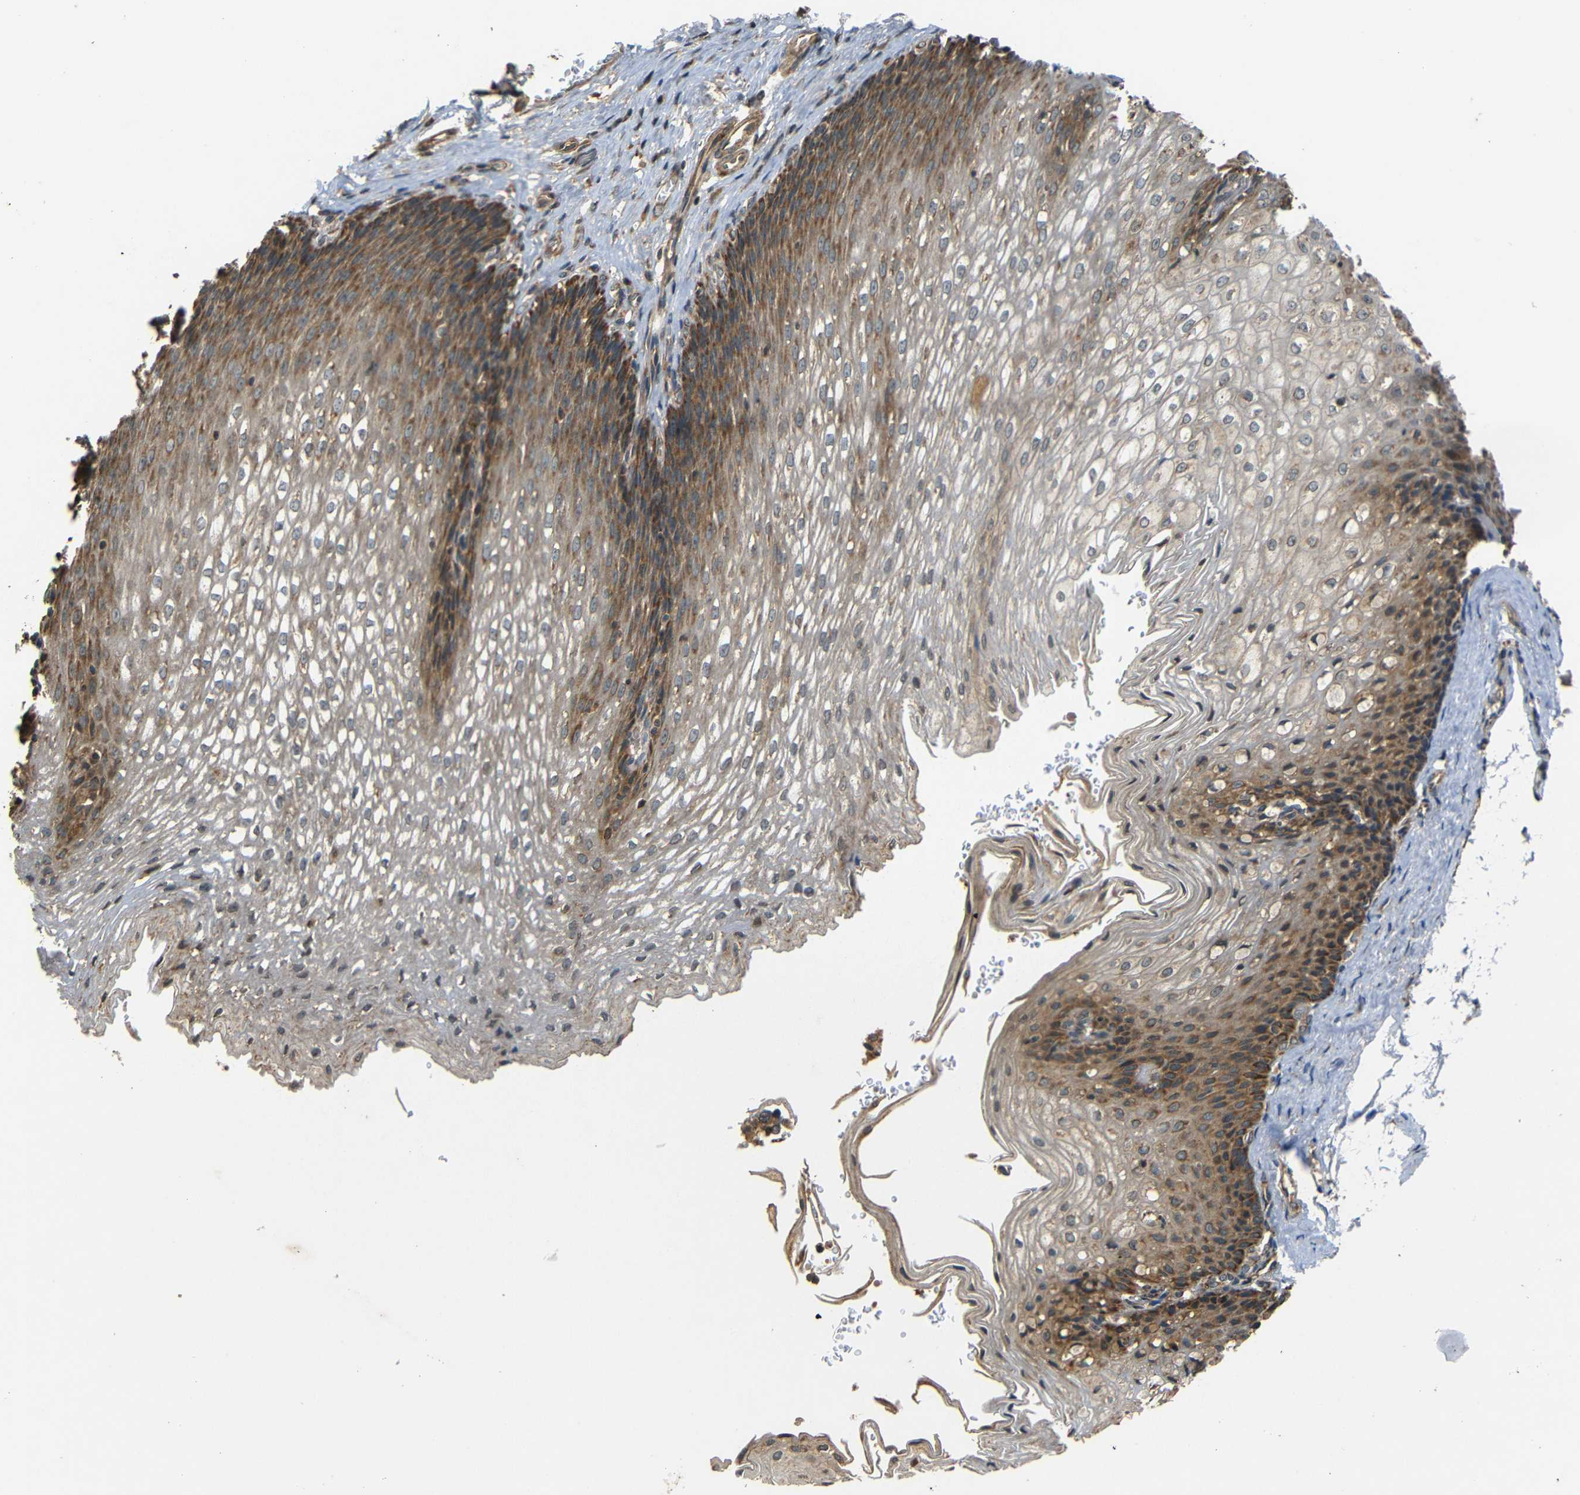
{"staining": {"intensity": "moderate", "quantity": ">75%", "location": "cytoplasmic/membranous"}, "tissue": "esophagus", "cell_type": "Squamous epithelial cells", "image_type": "normal", "snomed": [{"axis": "morphology", "description": "Normal tissue, NOS"}, {"axis": "topography", "description": "Esophagus"}], "caption": "This is a histology image of IHC staining of normal esophagus, which shows moderate staining in the cytoplasmic/membranous of squamous epithelial cells.", "gene": "TANK", "patient": {"sex": "male", "age": 48}}